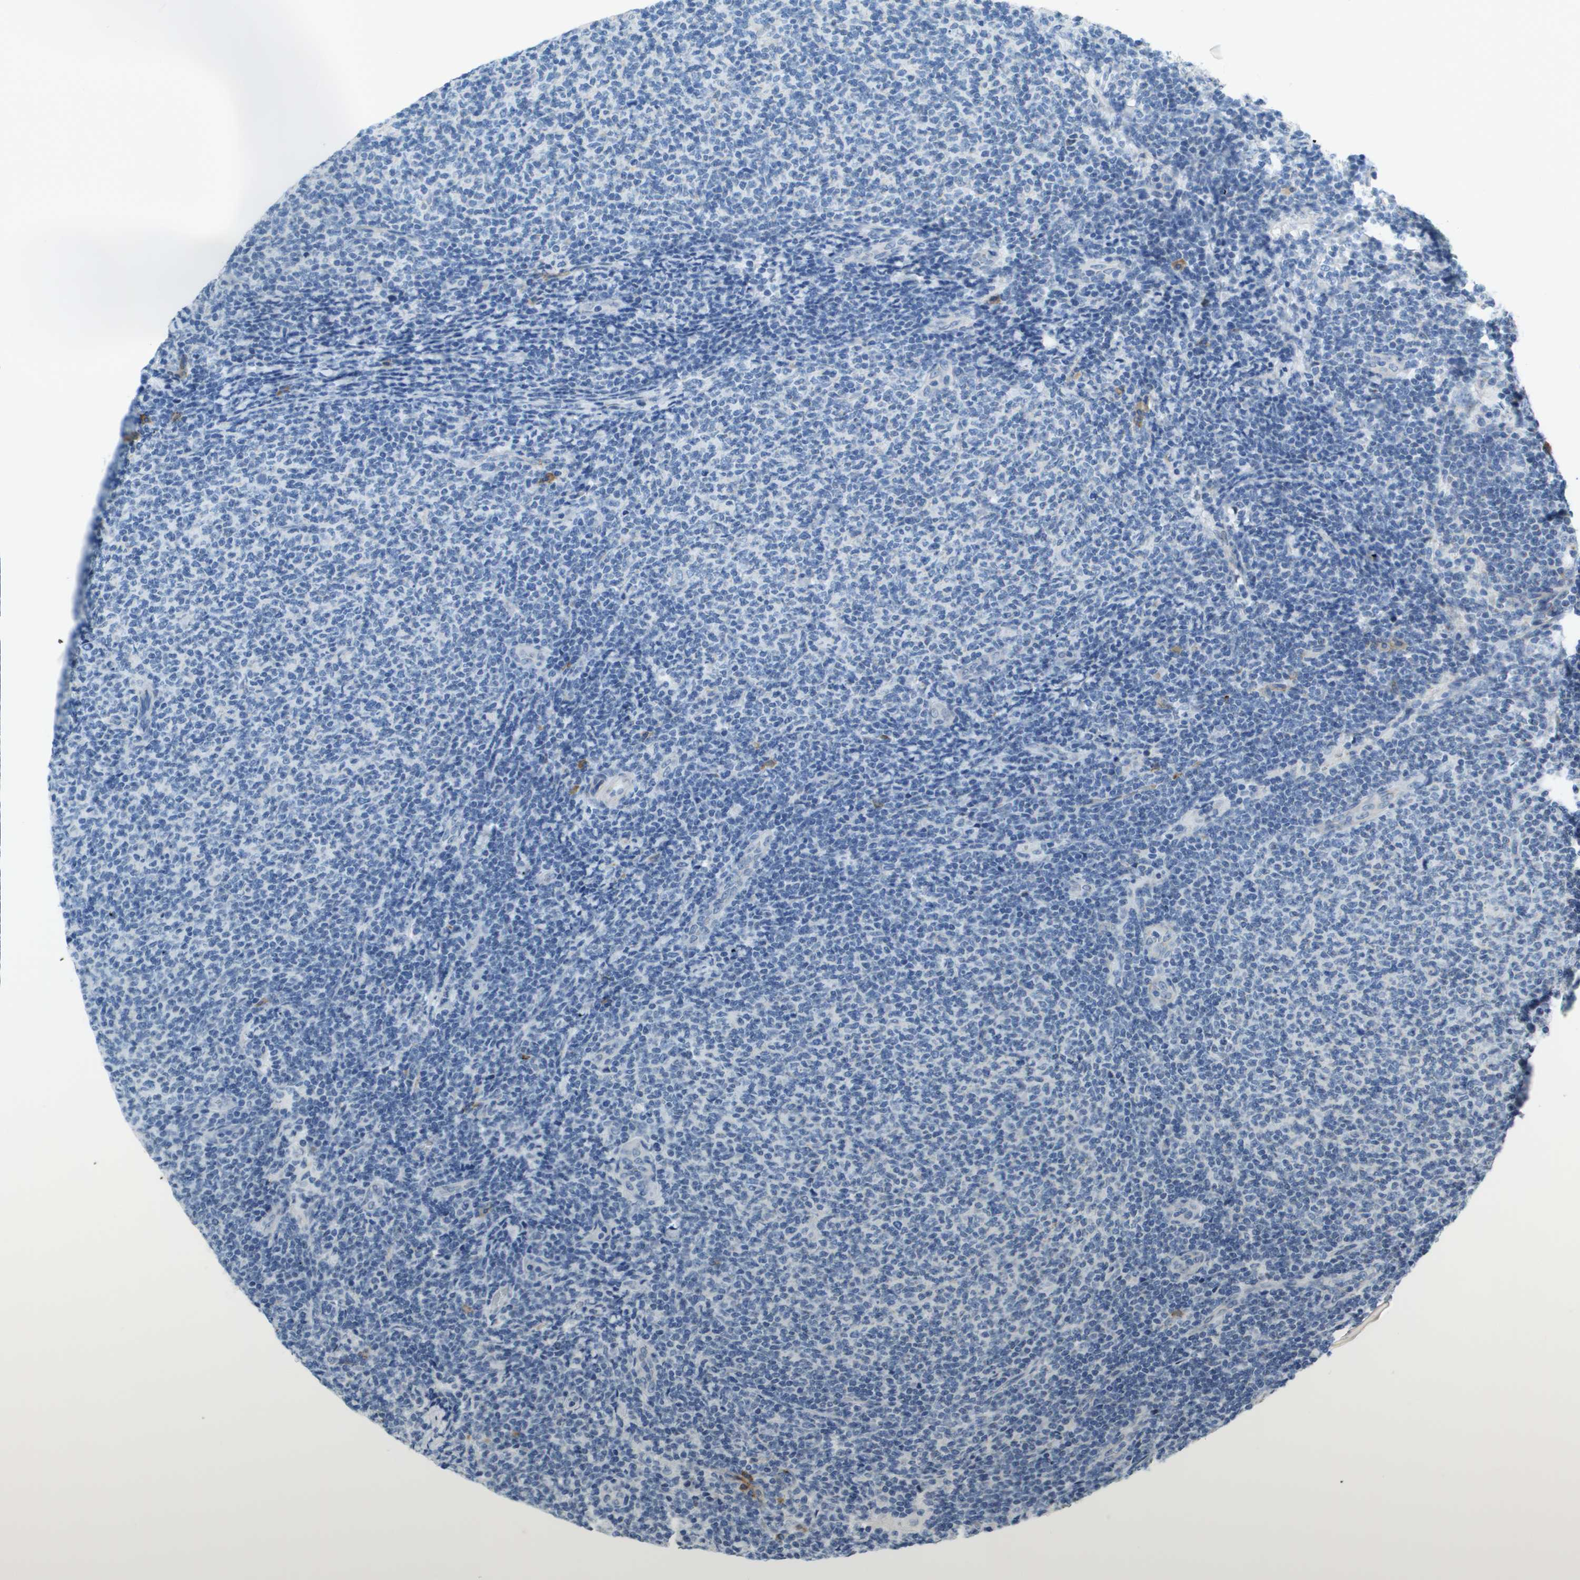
{"staining": {"intensity": "negative", "quantity": "none", "location": "none"}, "tissue": "lymphoma", "cell_type": "Tumor cells", "image_type": "cancer", "snomed": [{"axis": "morphology", "description": "Malignant lymphoma, non-Hodgkin's type, Low grade"}, {"axis": "topography", "description": "Lymph node"}], "caption": "Immunohistochemical staining of human low-grade malignant lymphoma, non-Hodgkin's type displays no significant expression in tumor cells.", "gene": "SDC1", "patient": {"sex": "male", "age": 66}}